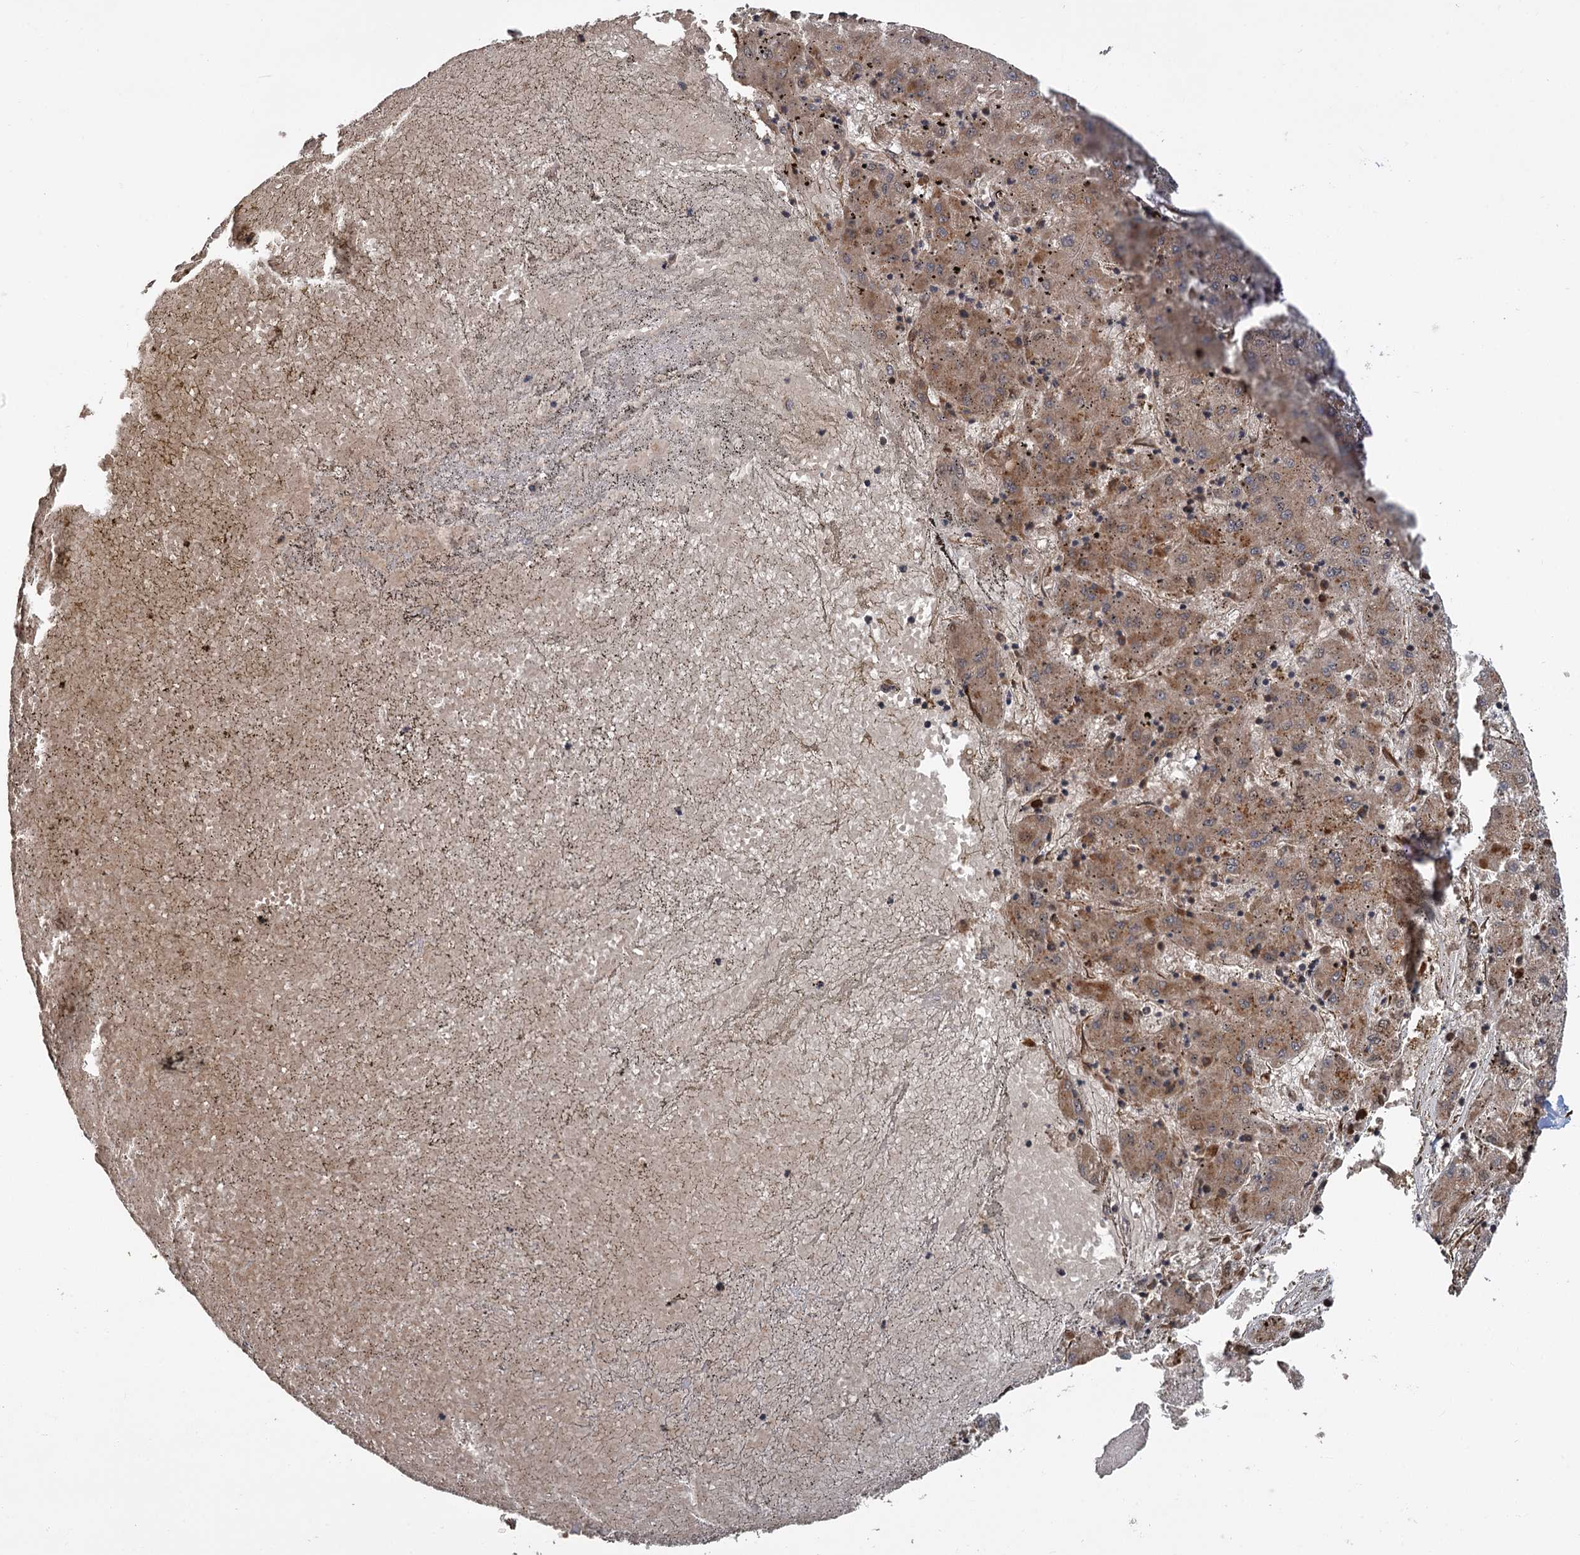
{"staining": {"intensity": "moderate", "quantity": ">75%", "location": "cytoplasmic/membranous"}, "tissue": "liver cancer", "cell_type": "Tumor cells", "image_type": "cancer", "snomed": [{"axis": "morphology", "description": "Carcinoma, Hepatocellular, NOS"}, {"axis": "topography", "description": "Liver"}], "caption": "Protein staining displays moderate cytoplasmic/membranous staining in approximately >75% of tumor cells in liver hepatocellular carcinoma.", "gene": "APBA2", "patient": {"sex": "male", "age": 72}}